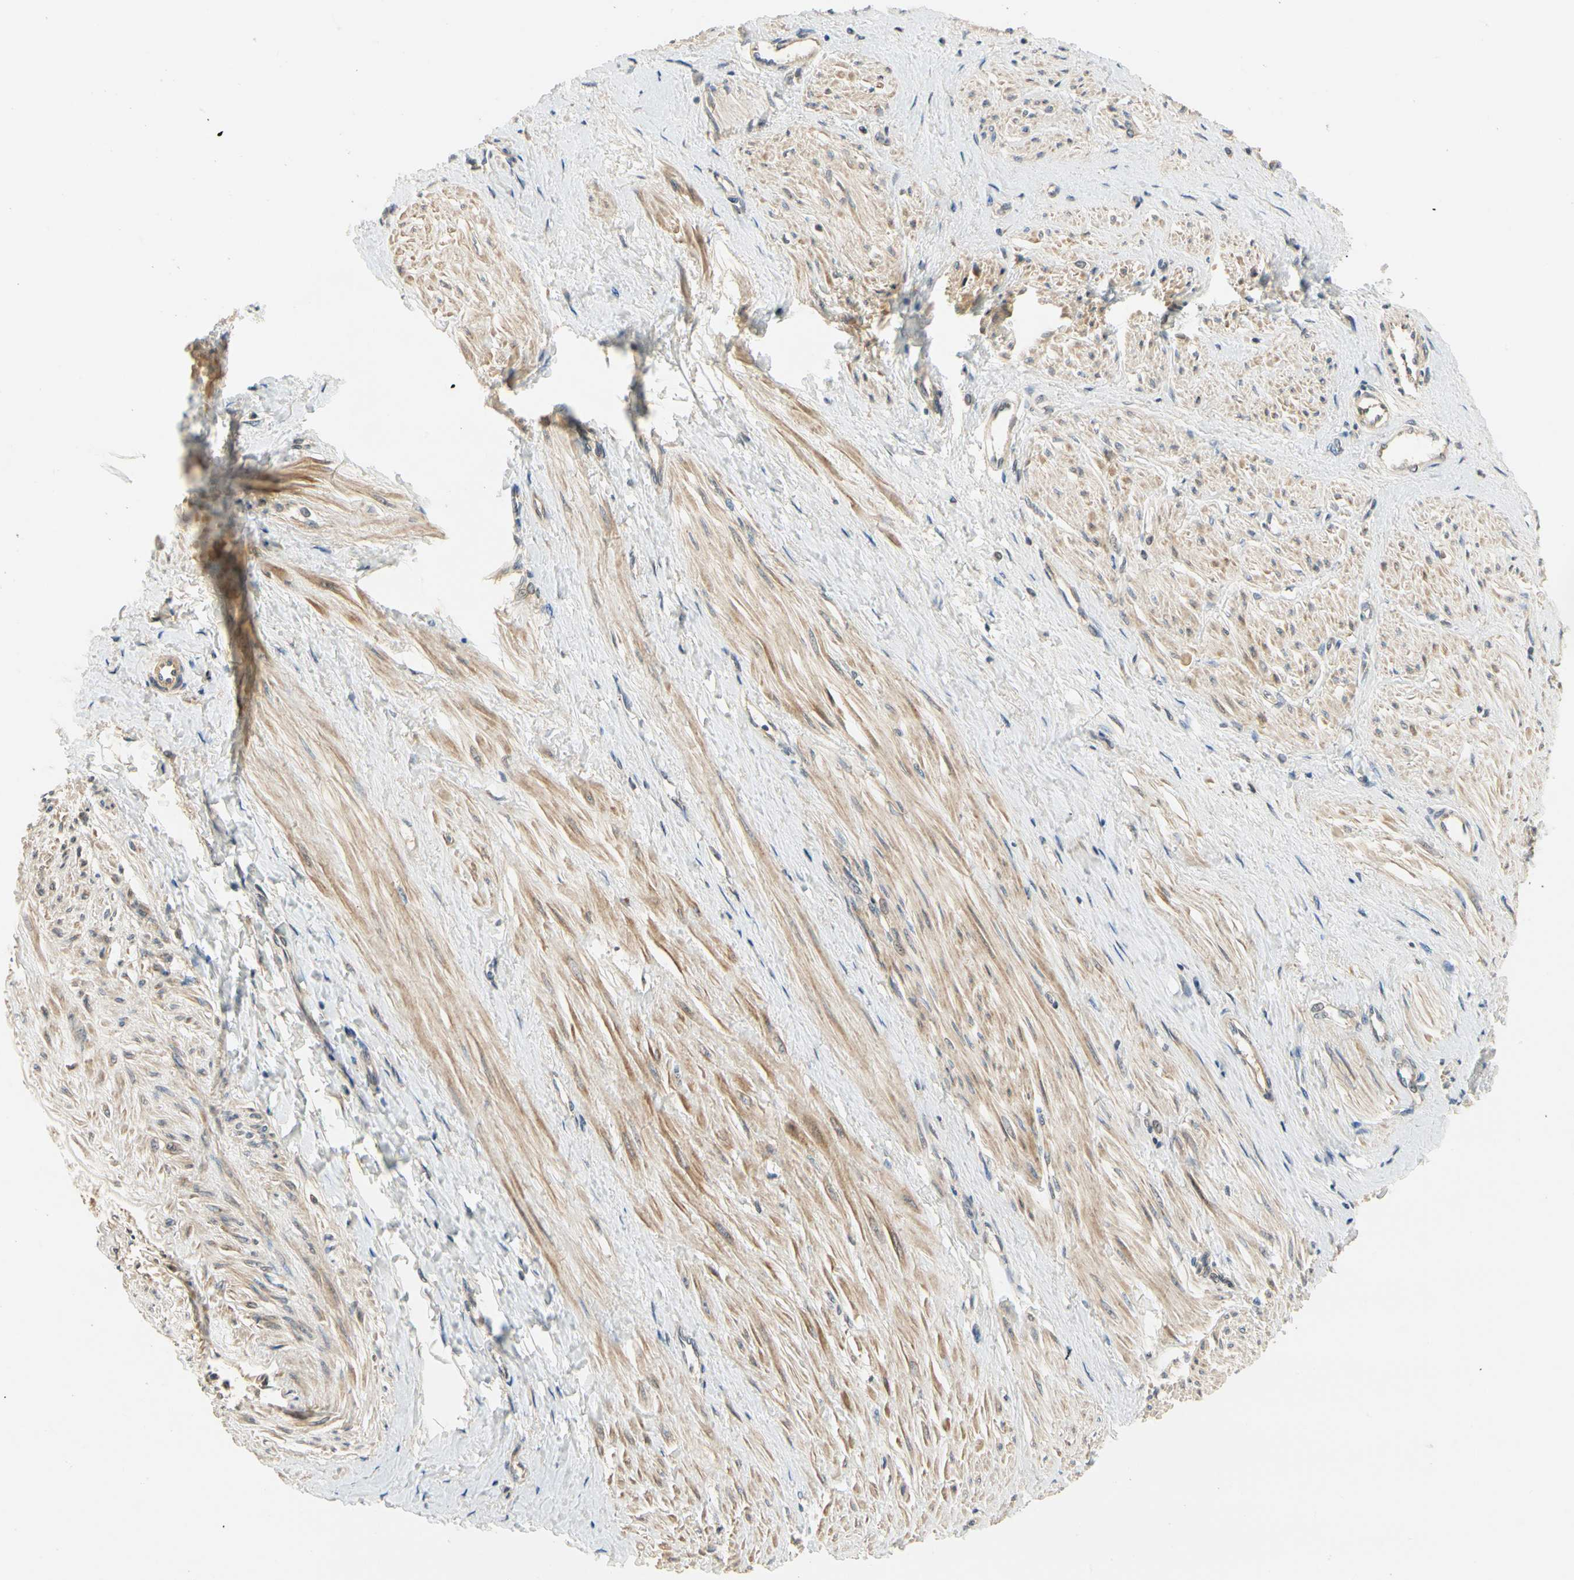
{"staining": {"intensity": "moderate", "quantity": ">75%", "location": "cytoplasmic/membranous"}, "tissue": "smooth muscle", "cell_type": "Smooth muscle cells", "image_type": "normal", "snomed": [{"axis": "morphology", "description": "Normal tissue, NOS"}, {"axis": "topography", "description": "Smooth muscle"}, {"axis": "topography", "description": "Uterus"}], "caption": "Smooth muscle stained for a protein demonstrates moderate cytoplasmic/membranous positivity in smooth muscle cells. (DAB IHC with brightfield microscopy, high magnification).", "gene": "TDRP", "patient": {"sex": "female", "age": 39}}